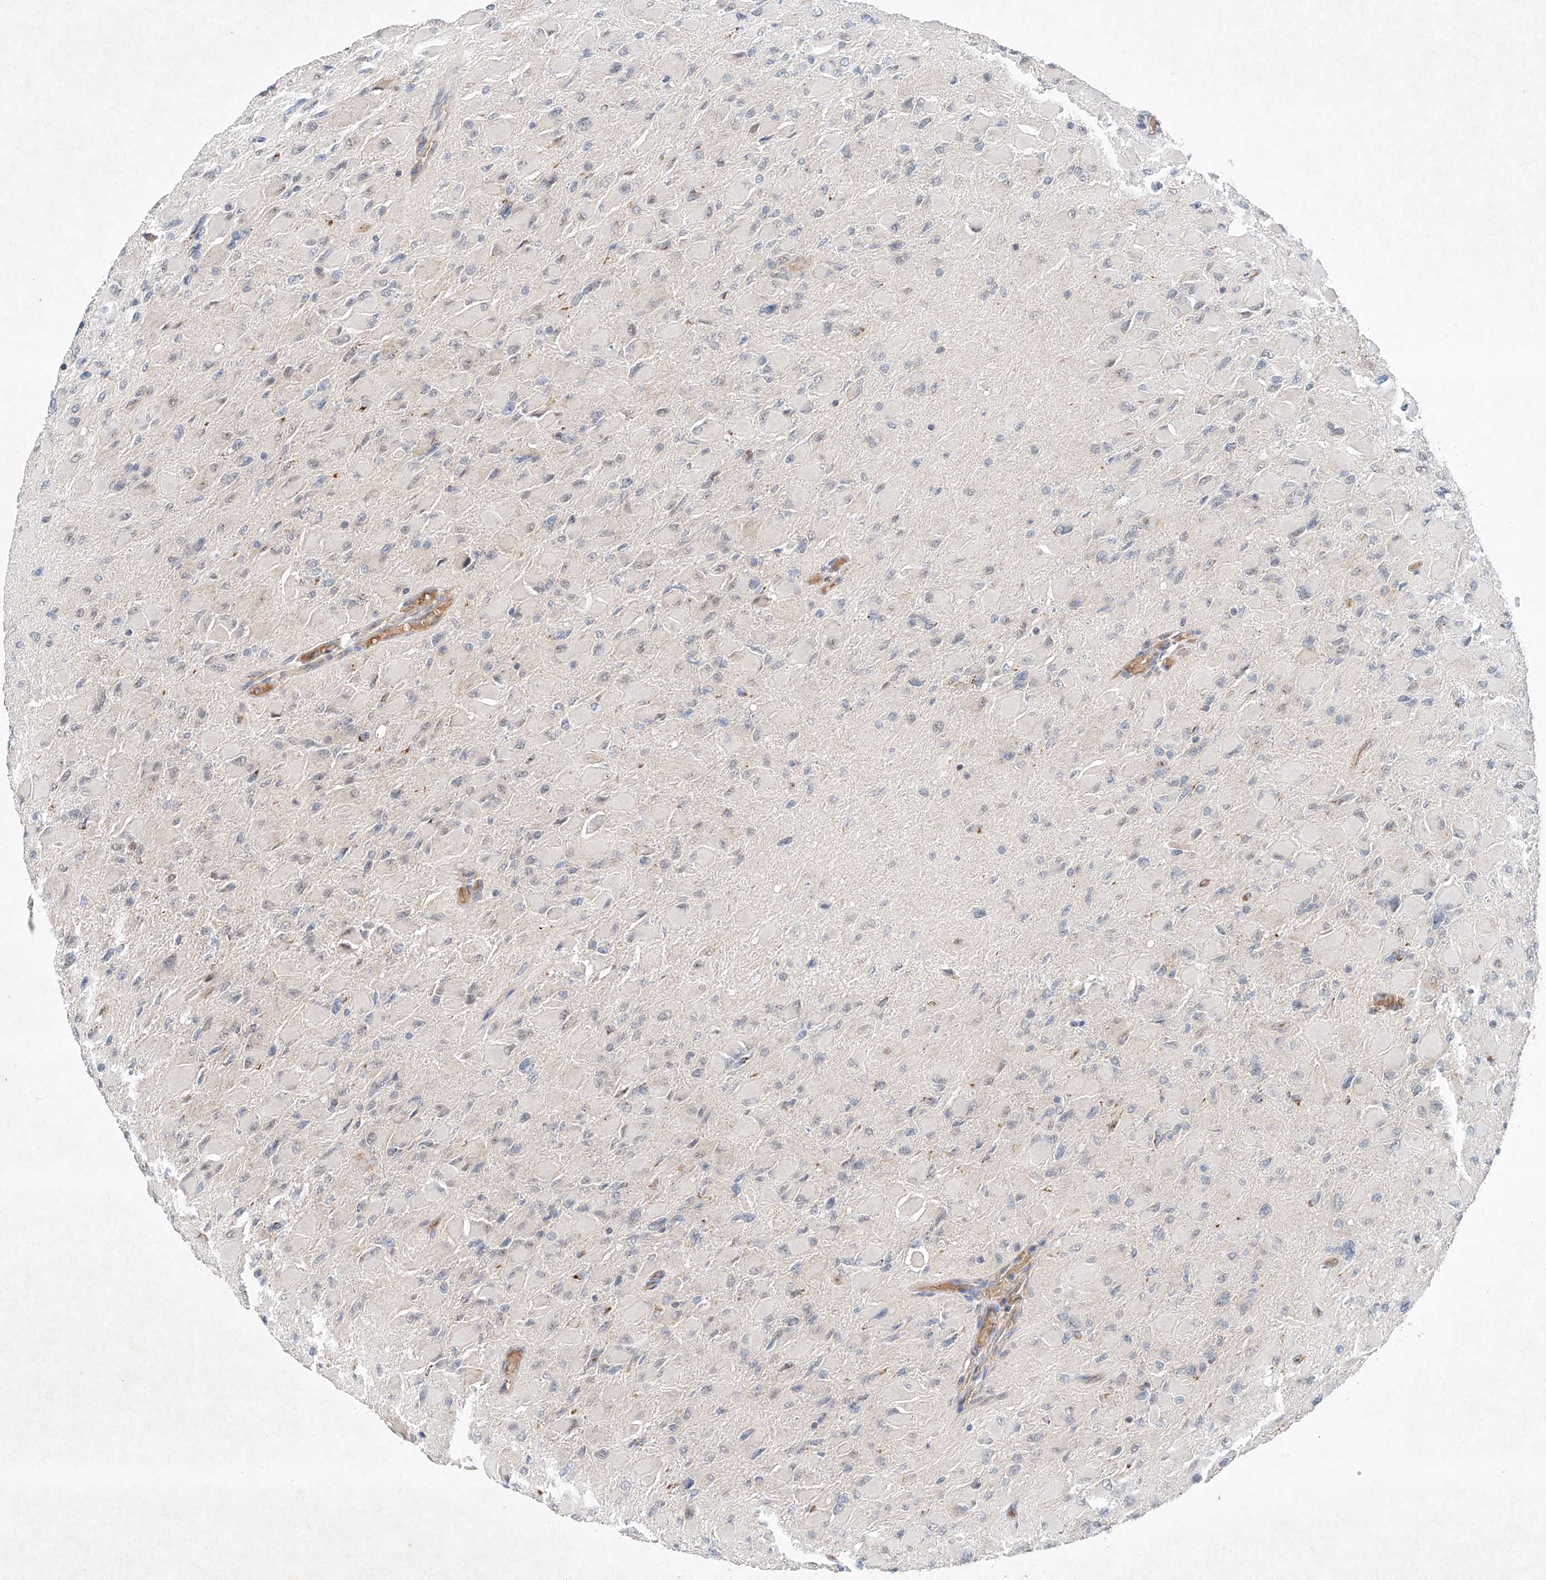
{"staining": {"intensity": "negative", "quantity": "none", "location": "none"}, "tissue": "glioma", "cell_type": "Tumor cells", "image_type": "cancer", "snomed": [{"axis": "morphology", "description": "Glioma, malignant, High grade"}, {"axis": "topography", "description": "Cerebral cortex"}], "caption": "DAB (3,3'-diaminobenzidine) immunohistochemical staining of human glioma reveals no significant expression in tumor cells. (DAB immunohistochemistry (IHC), high magnification).", "gene": "FASTK", "patient": {"sex": "female", "age": 36}}